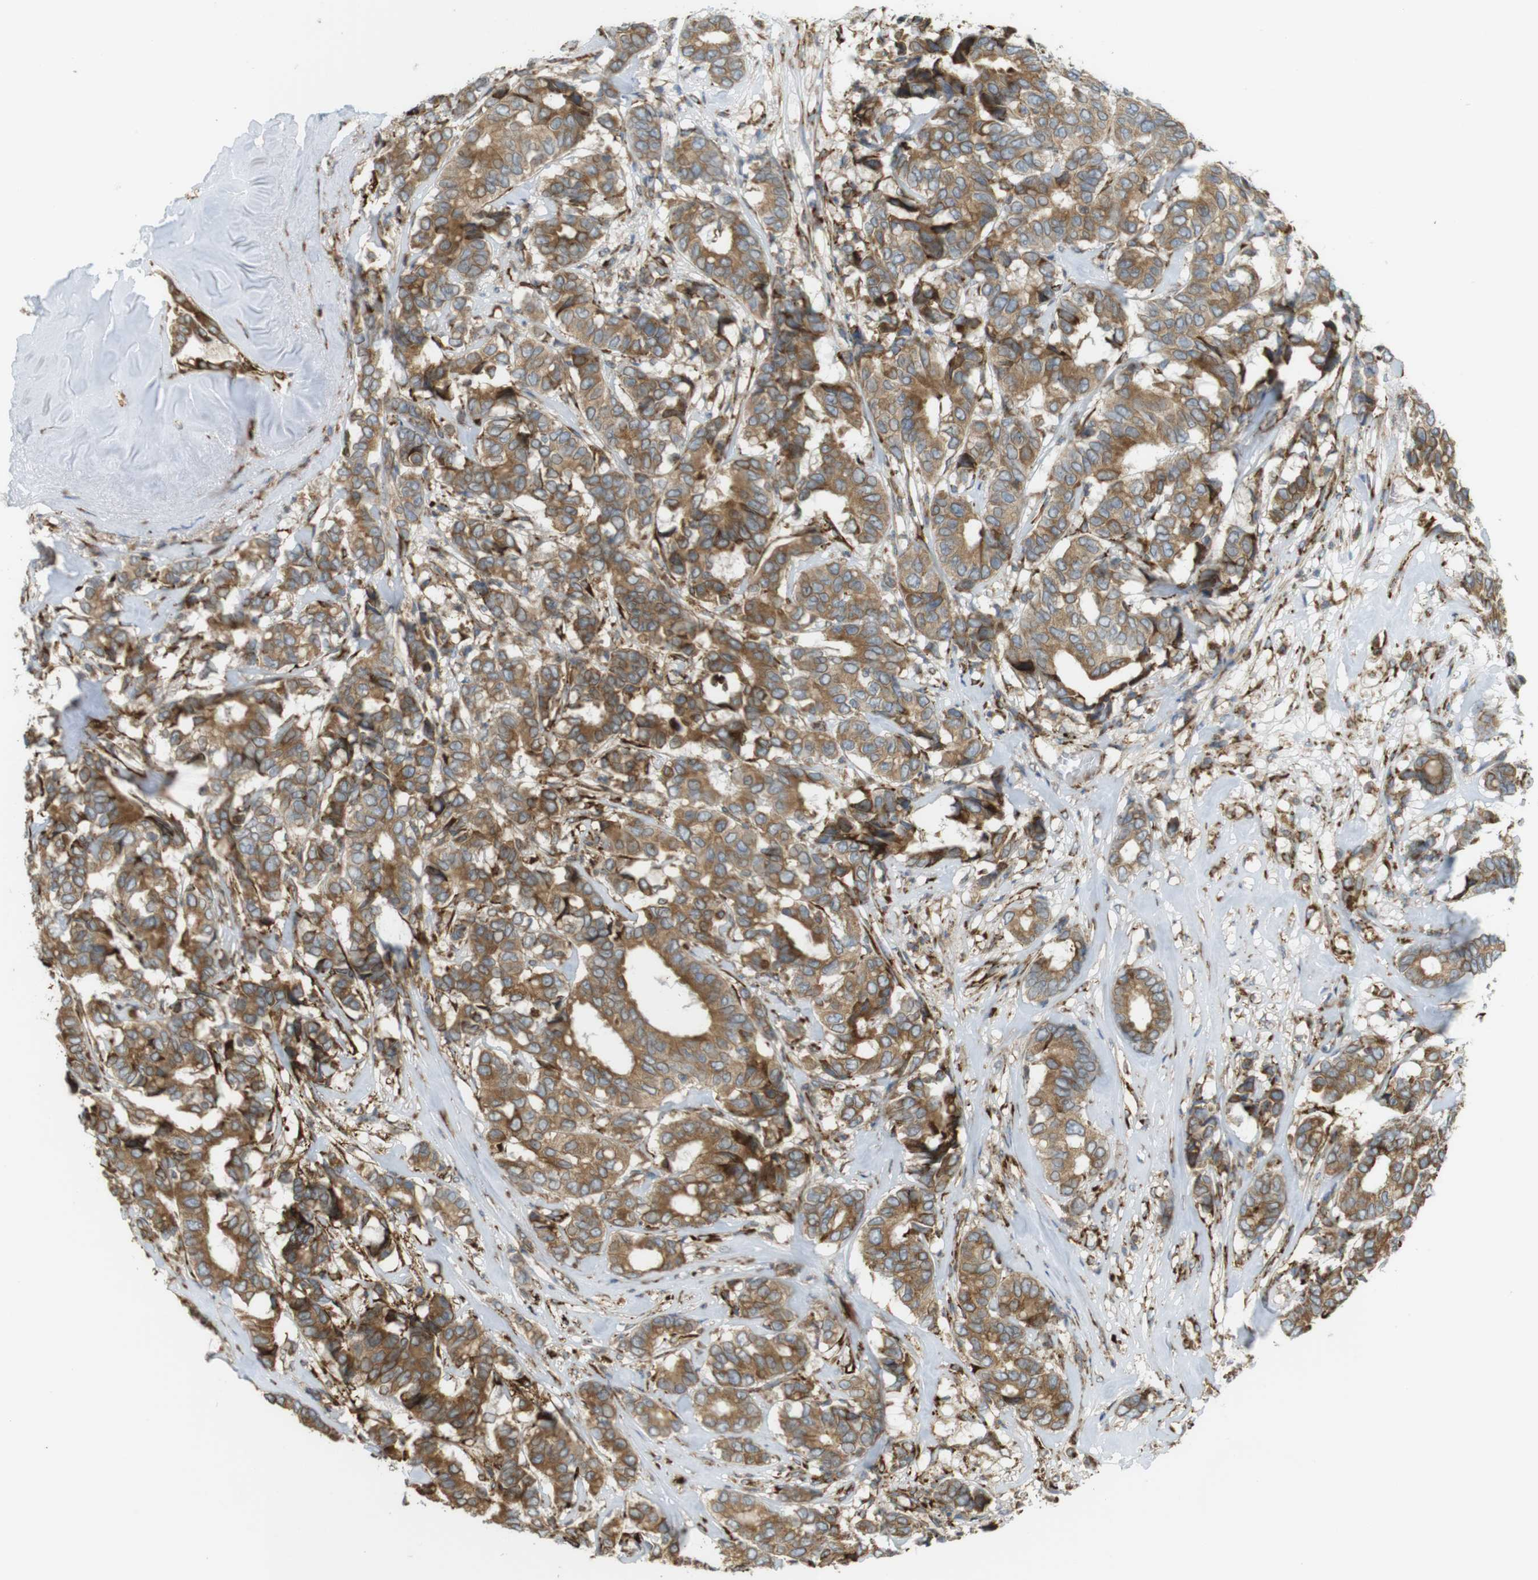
{"staining": {"intensity": "moderate", "quantity": ">75%", "location": "cytoplasmic/membranous"}, "tissue": "breast cancer", "cell_type": "Tumor cells", "image_type": "cancer", "snomed": [{"axis": "morphology", "description": "Duct carcinoma"}, {"axis": "topography", "description": "Breast"}], "caption": "There is medium levels of moderate cytoplasmic/membranous expression in tumor cells of breast cancer, as demonstrated by immunohistochemical staining (brown color).", "gene": "MBOAT2", "patient": {"sex": "female", "age": 87}}